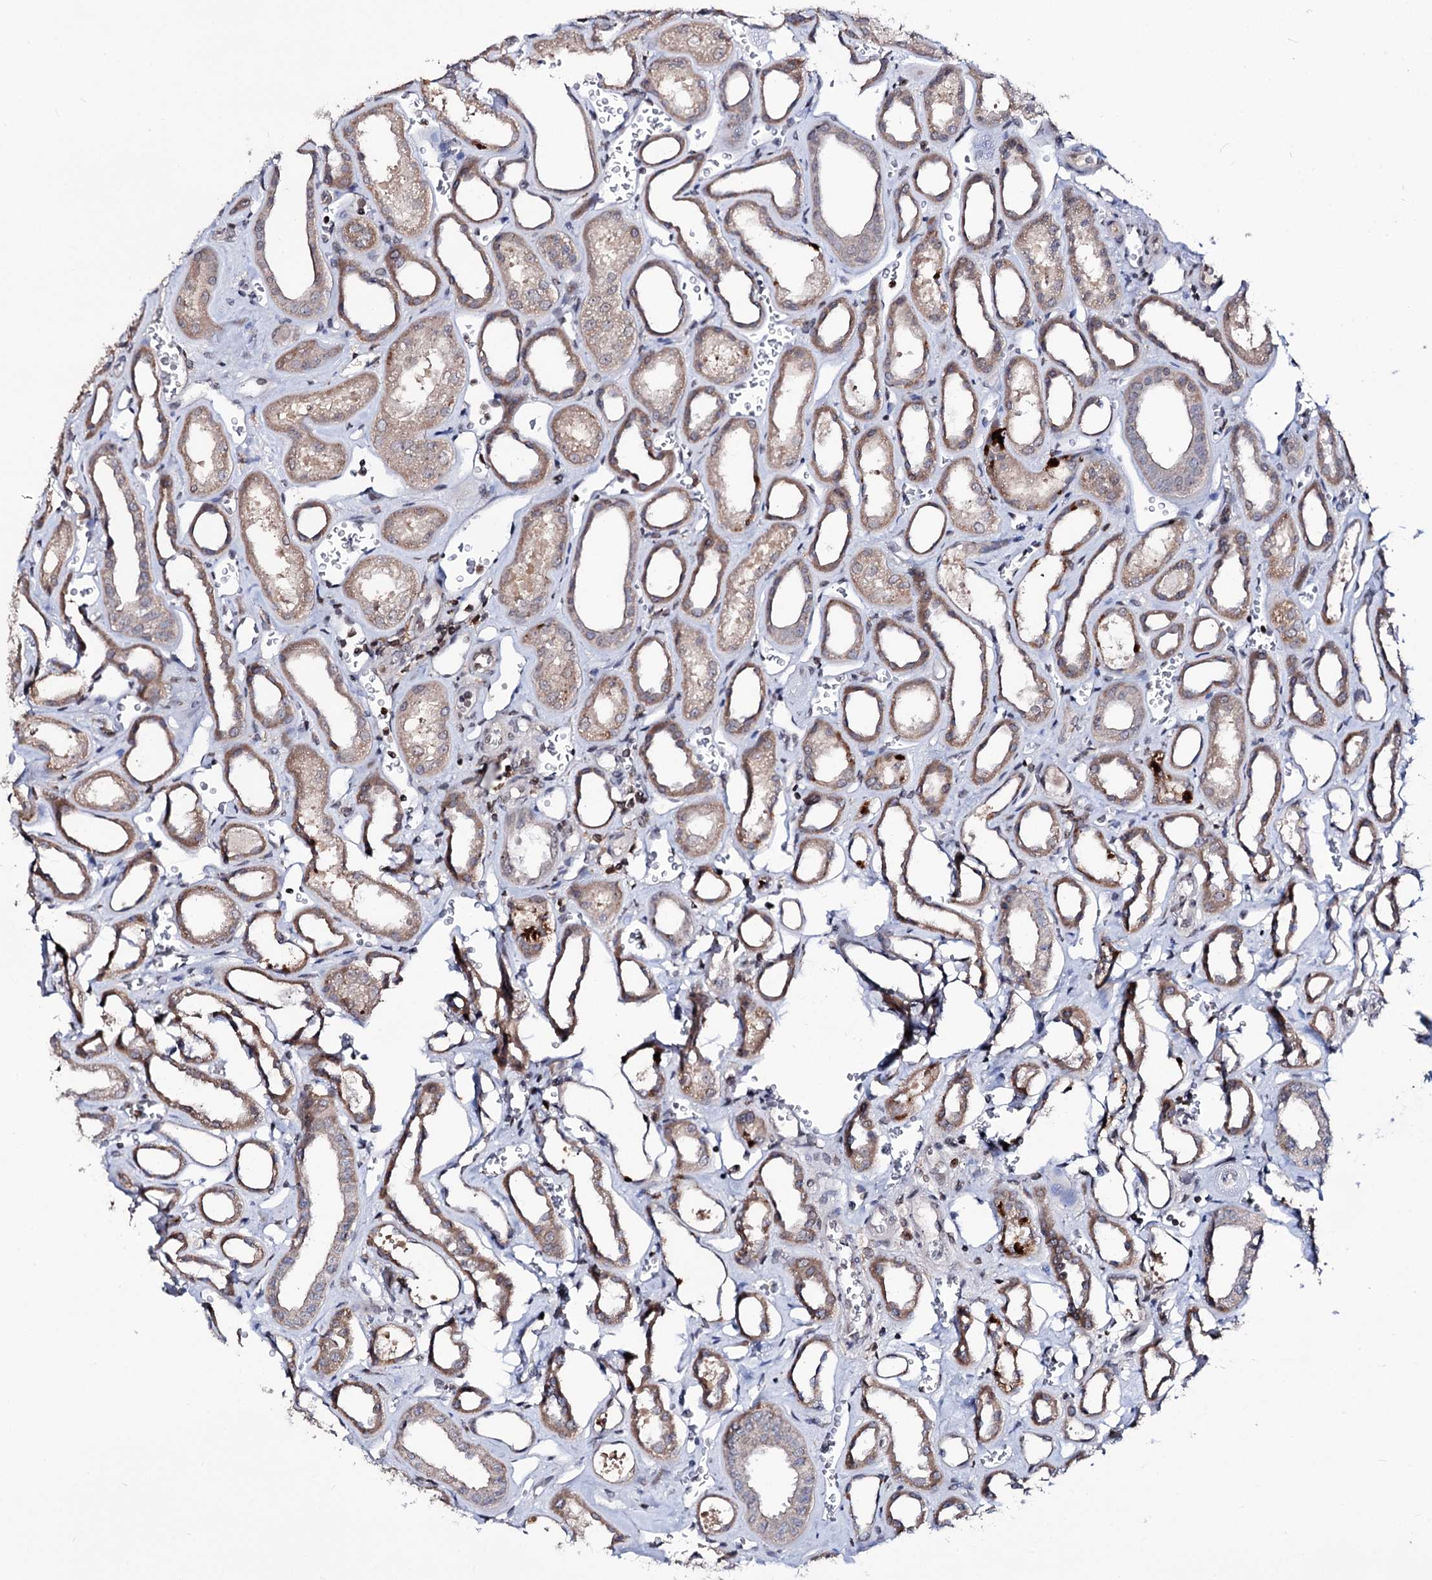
{"staining": {"intensity": "weak", "quantity": "<25%", "location": "nuclear"}, "tissue": "kidney", "cell_type": "Cells in glomeruli", "image_type": "normal", "snomed": [{"axis": "morphology", "description": "Normal tissue, NOS"}, {"axis": "morphology", "description": "Adenocarcinoma, NOS"}, {"axis": "topography", "description": "Kidney"}], "caption": "Micrograph shows no protein expression in cells in glomeruli of unremarkable kidney.", "gene": "SMCHD1", "patient": {"sex": "female", "age": 68}}